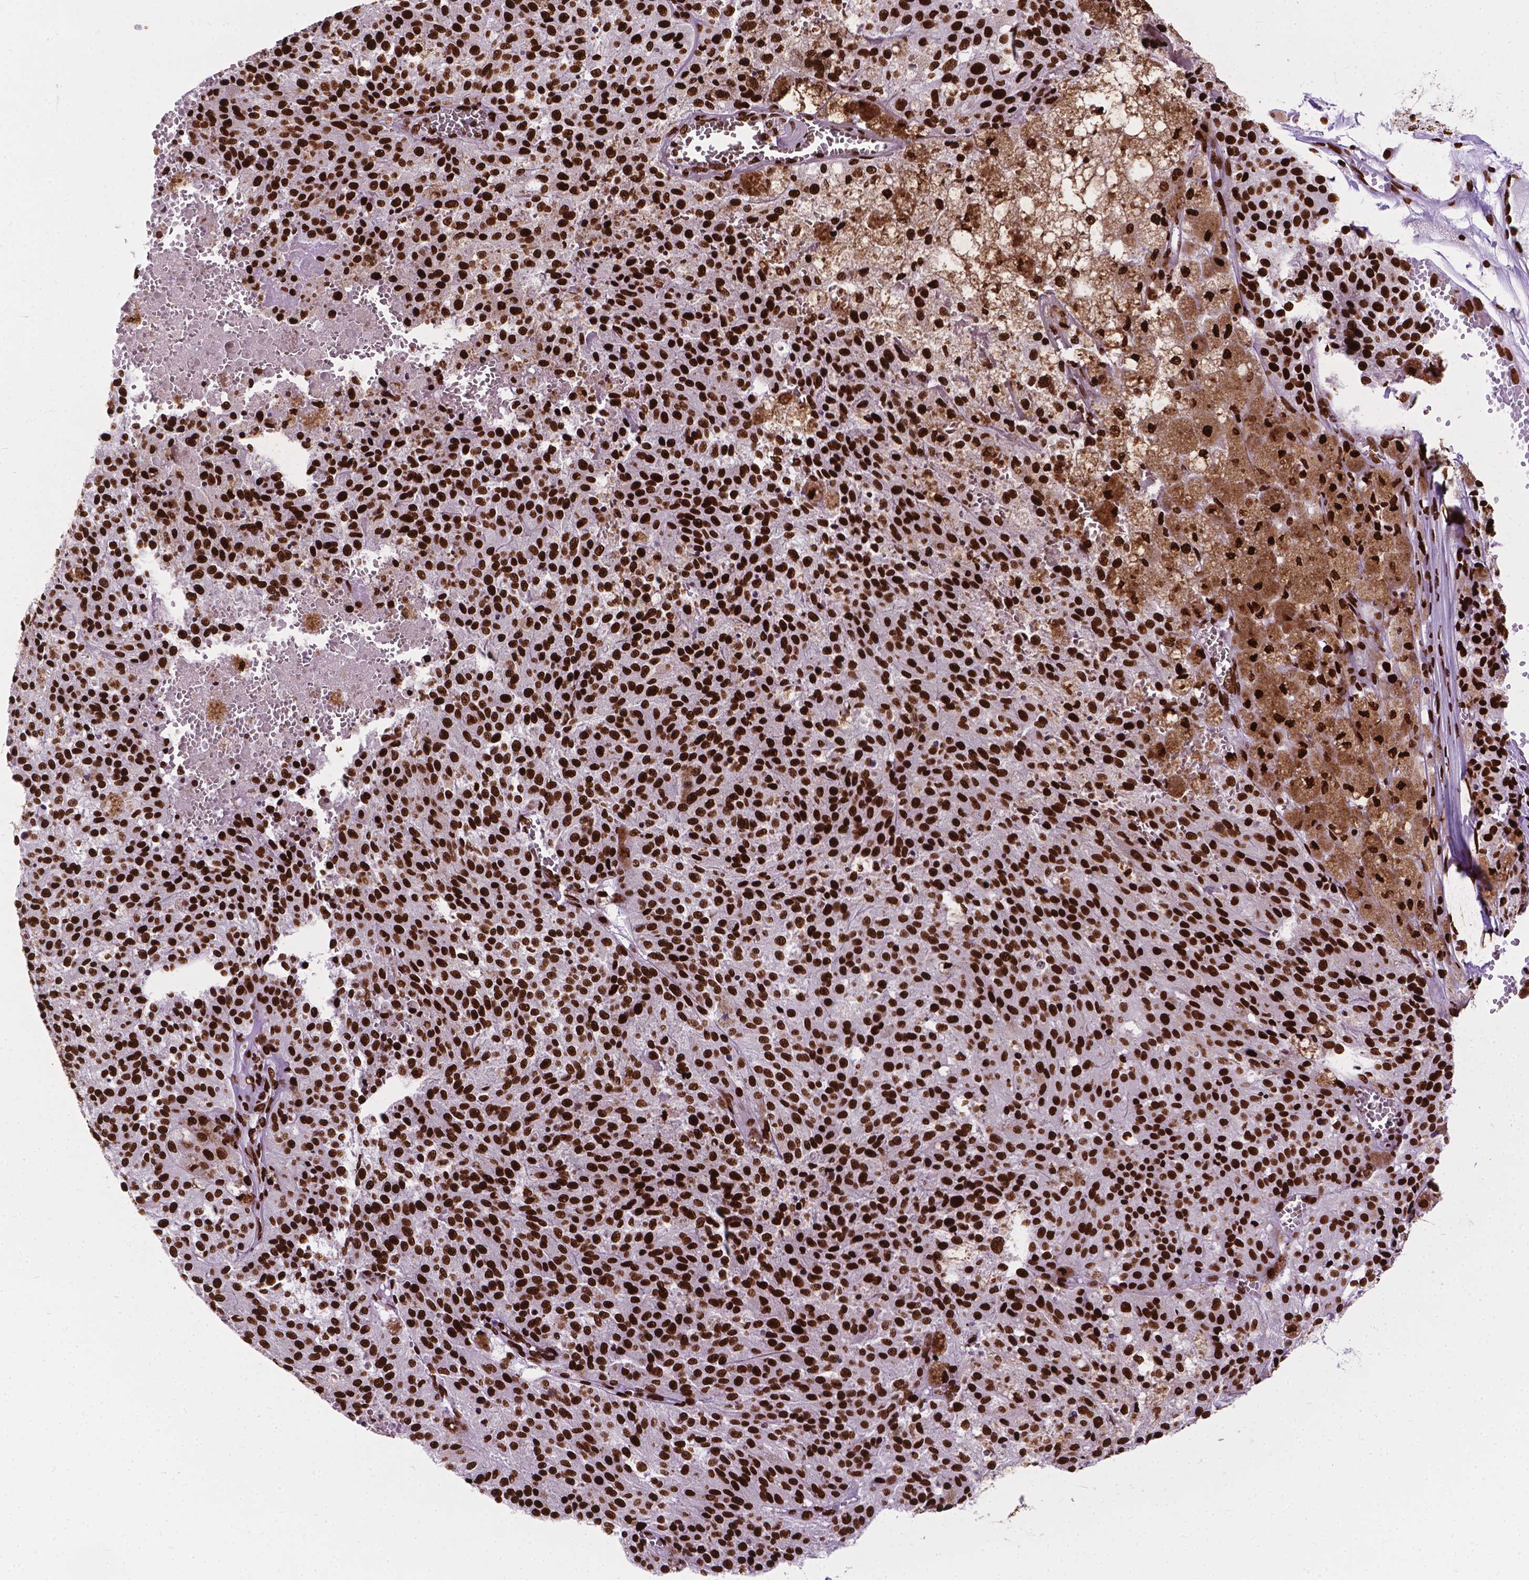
{"staining": {"intensity": "strong", "quantity": ">75%", "location": "nuclear"}, "tissue": "melanoma", "cell_type": "Tumor cells", "image_type": "cancer", "snomed": [{"axis": "morphology", "description": "Malignant melanoma, Metastatic site"}, {"axis": "topography", "description": "Lymph node"}], "caption": "Protein expression analysis of human malignant melanoma (metastatic site) reveals strong nuclear expression in about >75% of tumor cells.", "gene": "SMIM5", "patient": {"sex": "female", "age": 64}}